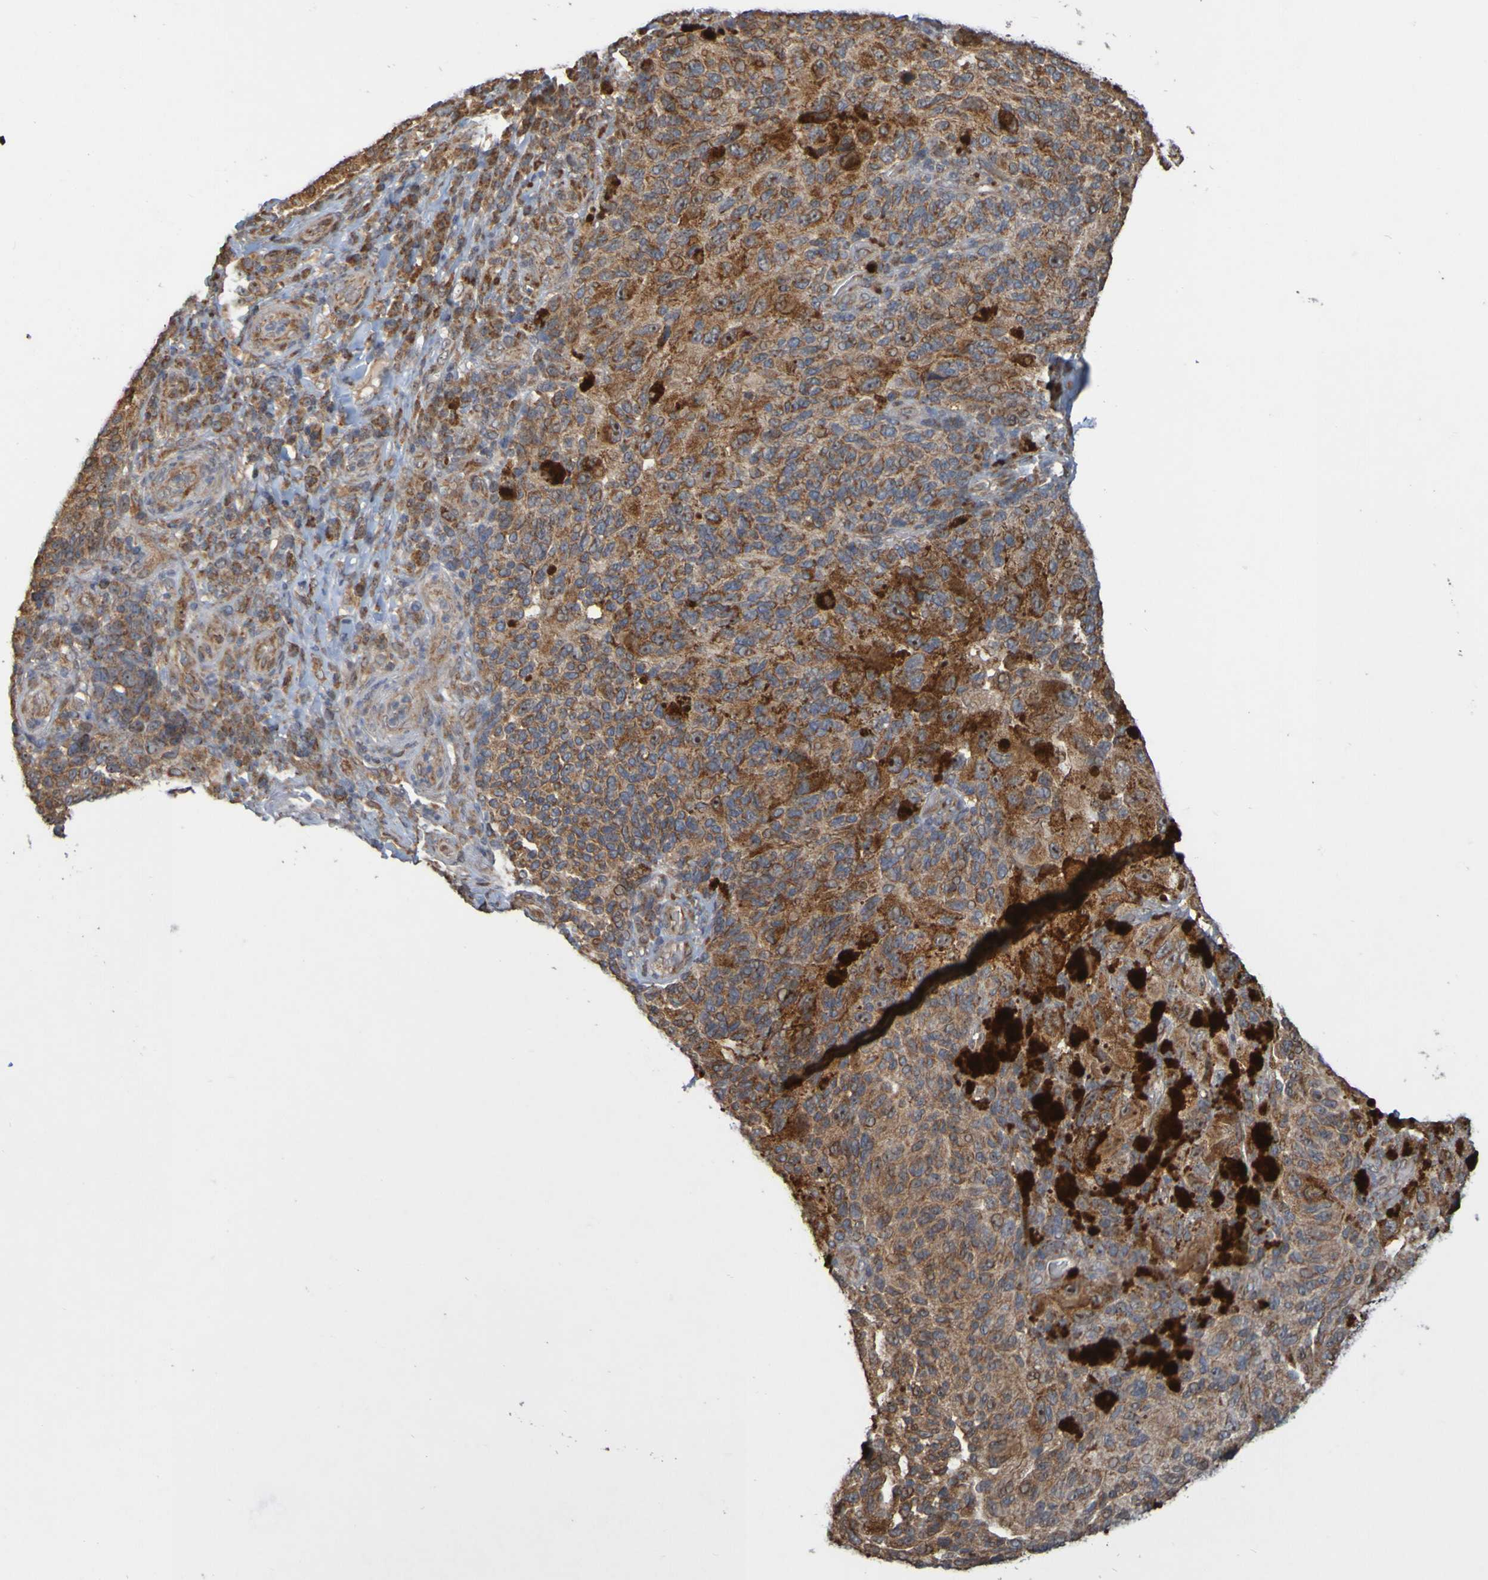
{"staining": {"intensity": "moderate", "quantity": ">75%", "location": "cytoplasmic/membranous"}, "tissue": "melanoma", "cell_type": "Tumor cells", "image_type": "cancer", "snomed": [{"axis": "morphology", "description": "Malignant melanoma, NOS"}, {"axis": "topography", "description": "Skin"}], "caption": "Tumor cells demonstrate moderate cytoplasmic/membranous expression in about >75% of cells in melanoma. The protein of interest is shown in brown color, while the nuclei are stained blue.", "gene": "TMBIM1", "patient": {"sex": "female", "age": 73}}